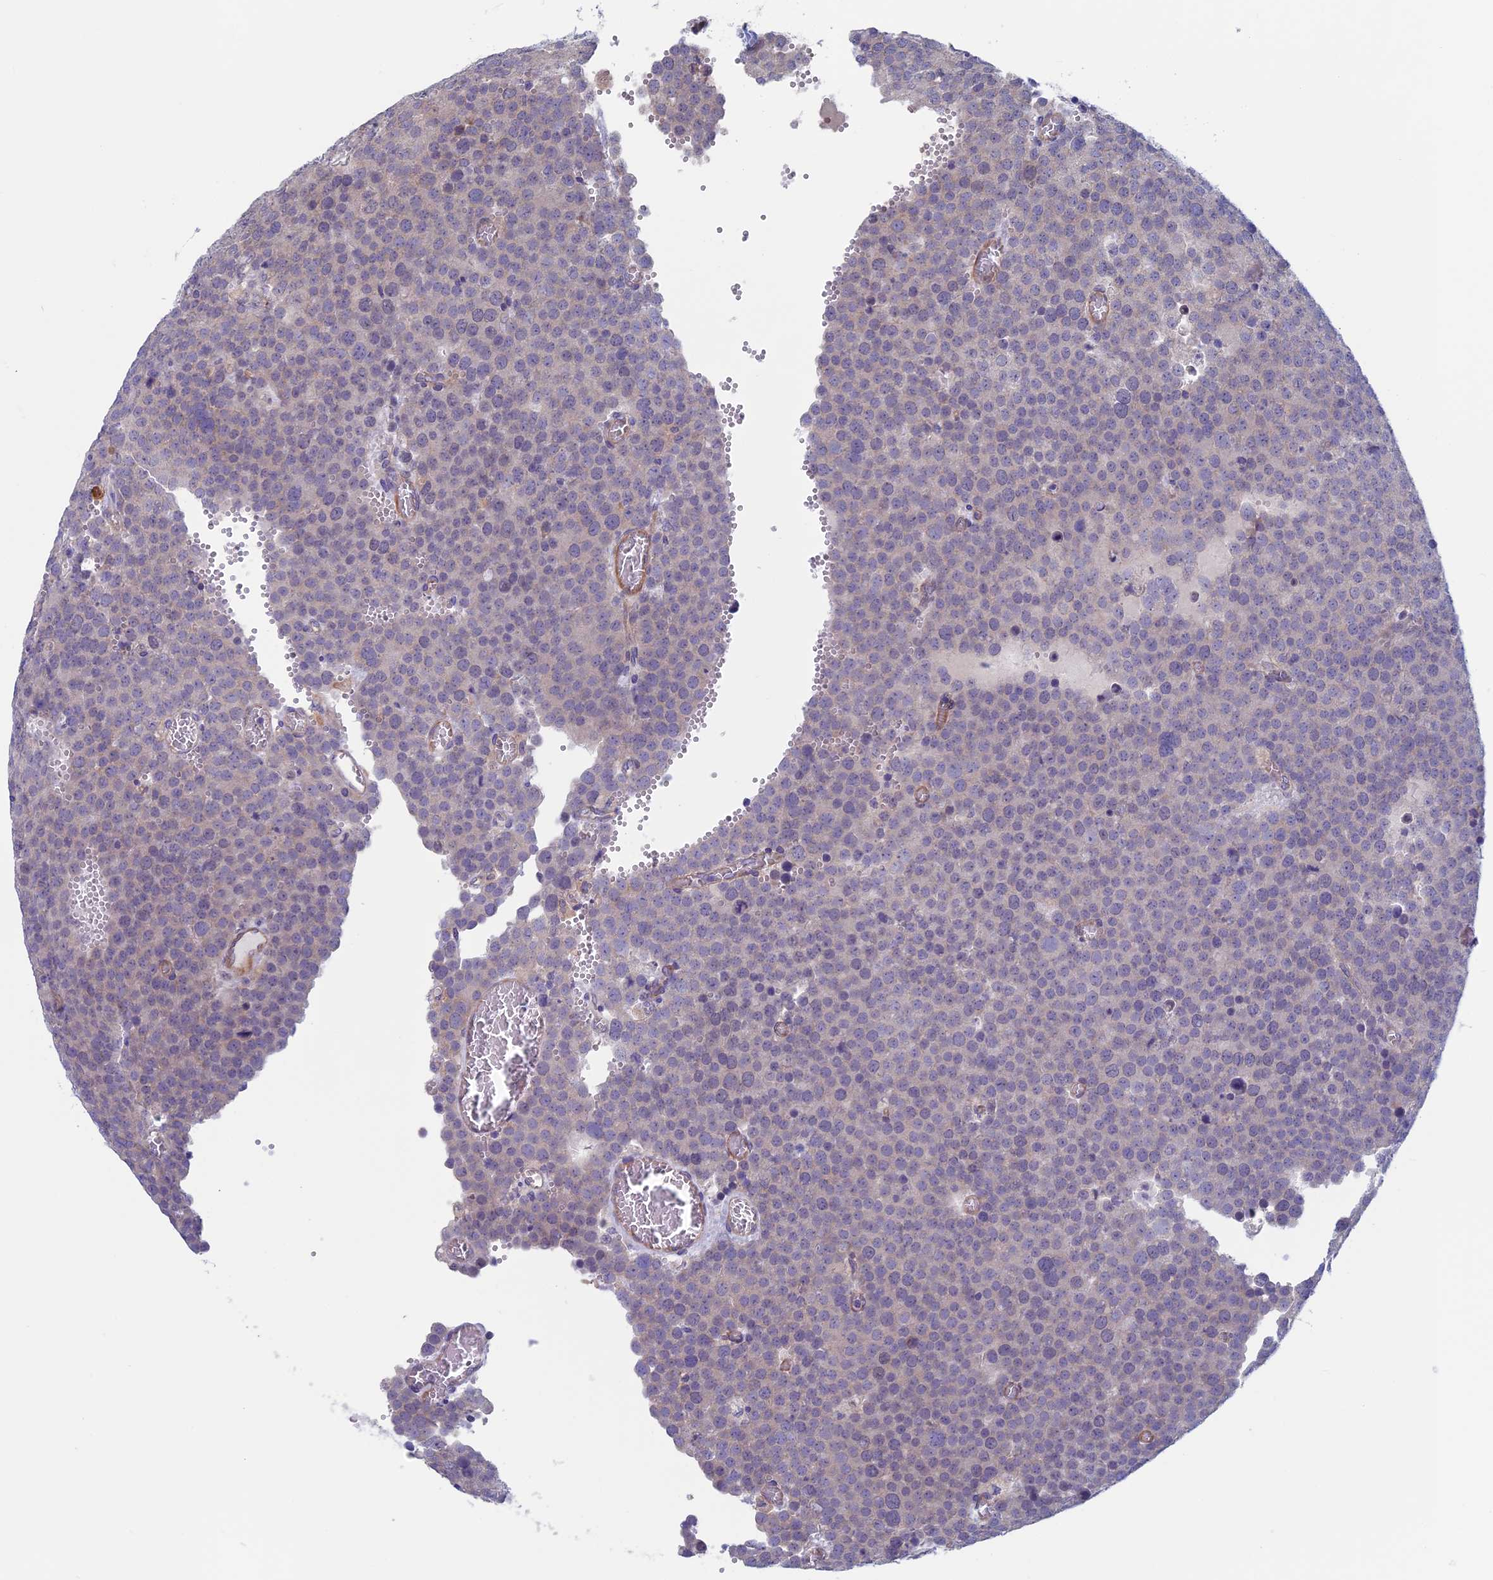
{"staining": {"intensity": "negative", "quantity": "none", "location": "none"}, "tissue": "testis cancer", "cell_type": "Tumor cells", "image_type": "cancer", "snomed": [{"axis": "morphology", "description": "Normal tissue, NOS"}, {"axis": "morphology", "description": "Seminoma, NOS"}, {"axis": "topography", "description": "Testis"}], "caption": "Tumor cells show no significant protein staining in testis seminoma.", "gene": "CNOT6L", "patient": {"sex": "male", "age": 71}}